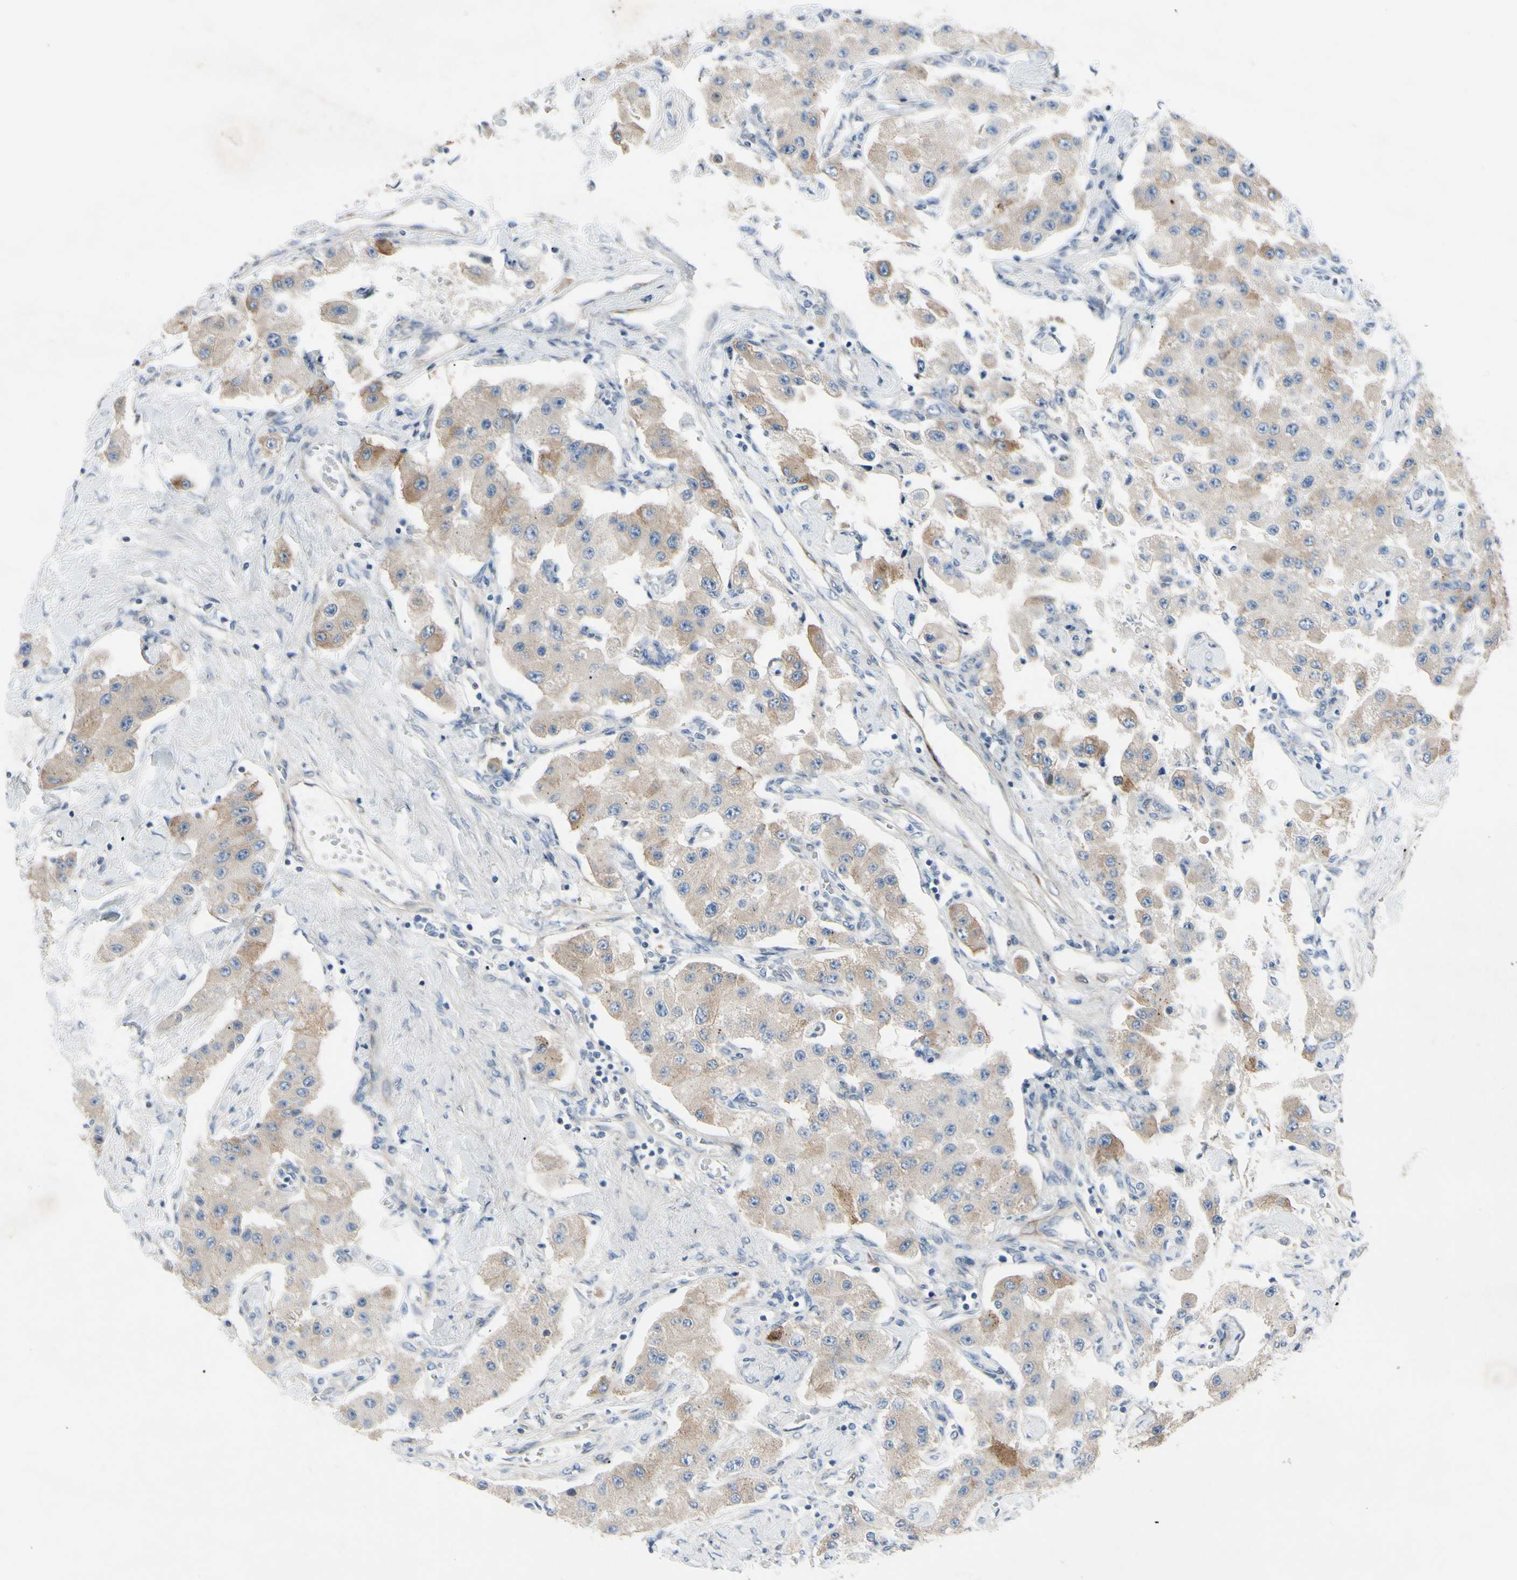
{"staining": {"intensity": "weak", "quantity": ">75%", "location": "cytoplasmic/membranous"}, "tissue": "carcinoid", "cell_type": "Tumor cells", "image_type": "cancer", "snomed": [{"axis": "morphology", "description": "Carcinoid, malignant, NOS"}, {"axis": "topography", "description": "Pancreas"}], "caption": "DAB (3,3'-diaminobenzidine) immunohistochemical staining of human carcinoid exhibits weak cytoplasmic/membranous protein positivity in approximately >75% of tumor cells.", "gene": "MAP2", "patient": {"sex": "male", "age": 41}}